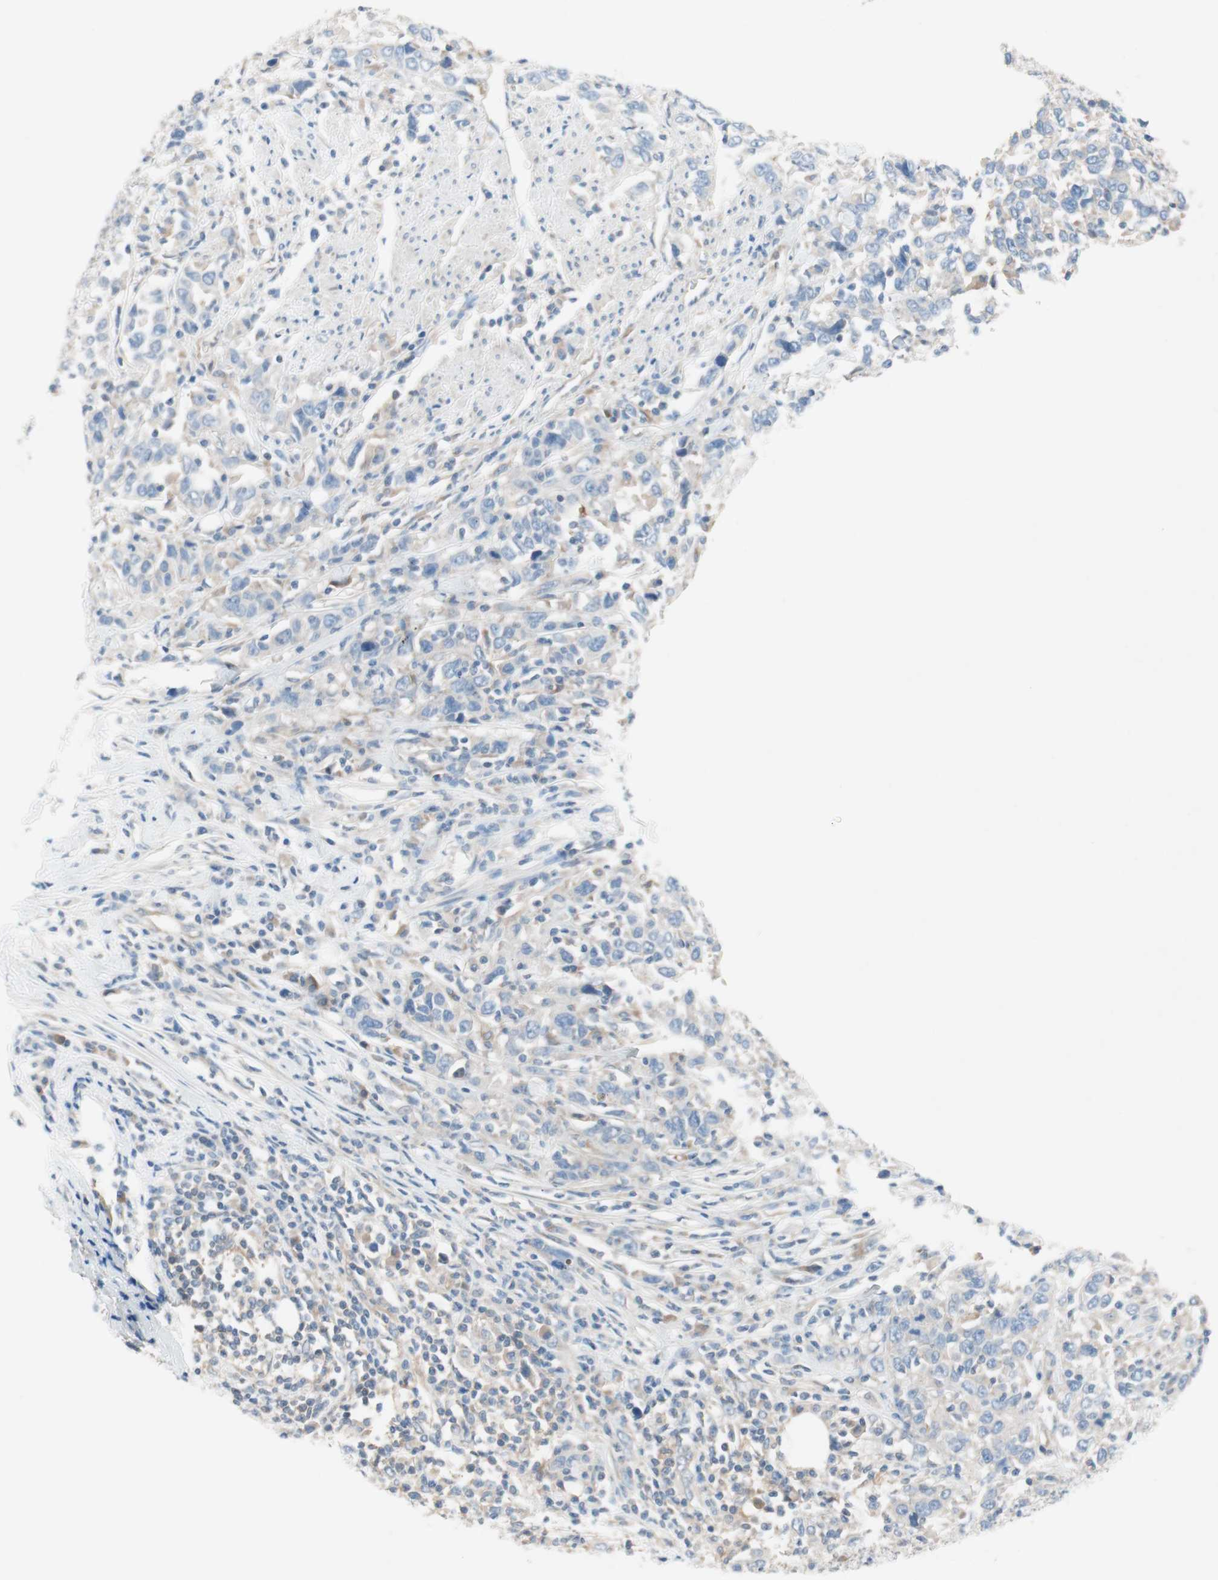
{"staining": {"intensity": "negative", "quantity": "none", "location": "none"}, "tissue": "urothelial cancer", "cell_type": "Tumor cells", "image_type": "cancer", "snomed": [{"axis": "morphology", "description": "Urothelial carcinoma, High grade"}, {"axis": "topography", "description": "Urinary bladder"}], "caption": "The IHC histopathology image has no significant expression in tumor cells of urothelial carcinoma (high-grade) tissue.", "gene": "GLUL", "patient": {"sex": "male", "age": 61}}